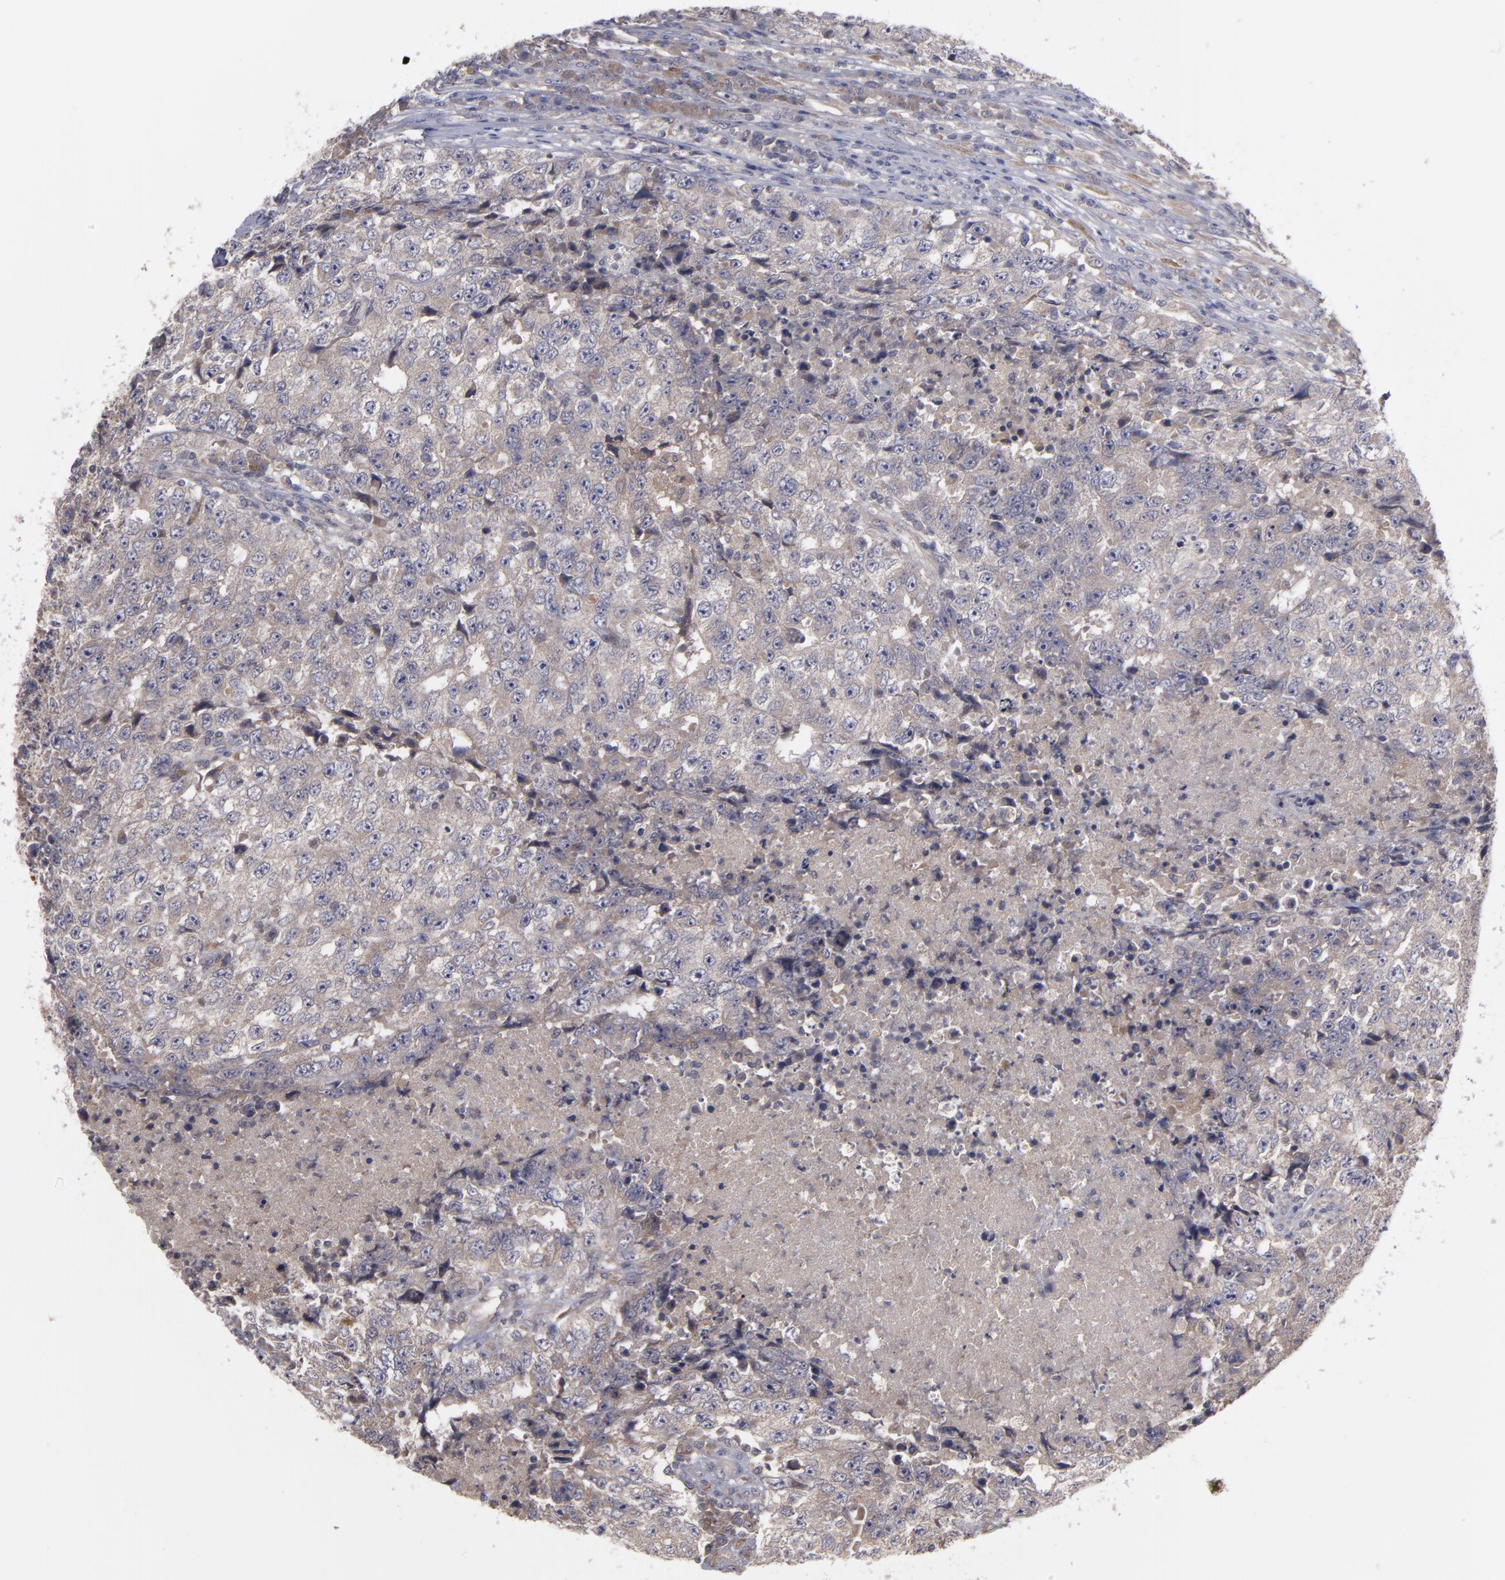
{"staining": {"intensity": "moderate", "quantity": ">75%", "location": "cytoplasmic/membranous"}, "tissue": "testis cancer", "cell_type": "Tumor cells", "image_type": "cancer", "snomed": [{"axis": "morphology", "description": "Necrosis, NOS"}, {"axis": "morphology", "description": "Carcinoma, Embryonal, NOS"}, {"axis": "topography", "description": "Testis"}], "caption": "Embryonal carcinoma (testis) stained with a brown dye reveals moderate cytoplasmic/membranous positive positivity in about >75% of tumor cells.", "gene": "MMP11", "patient": {"sex": "male", "age": 19}}